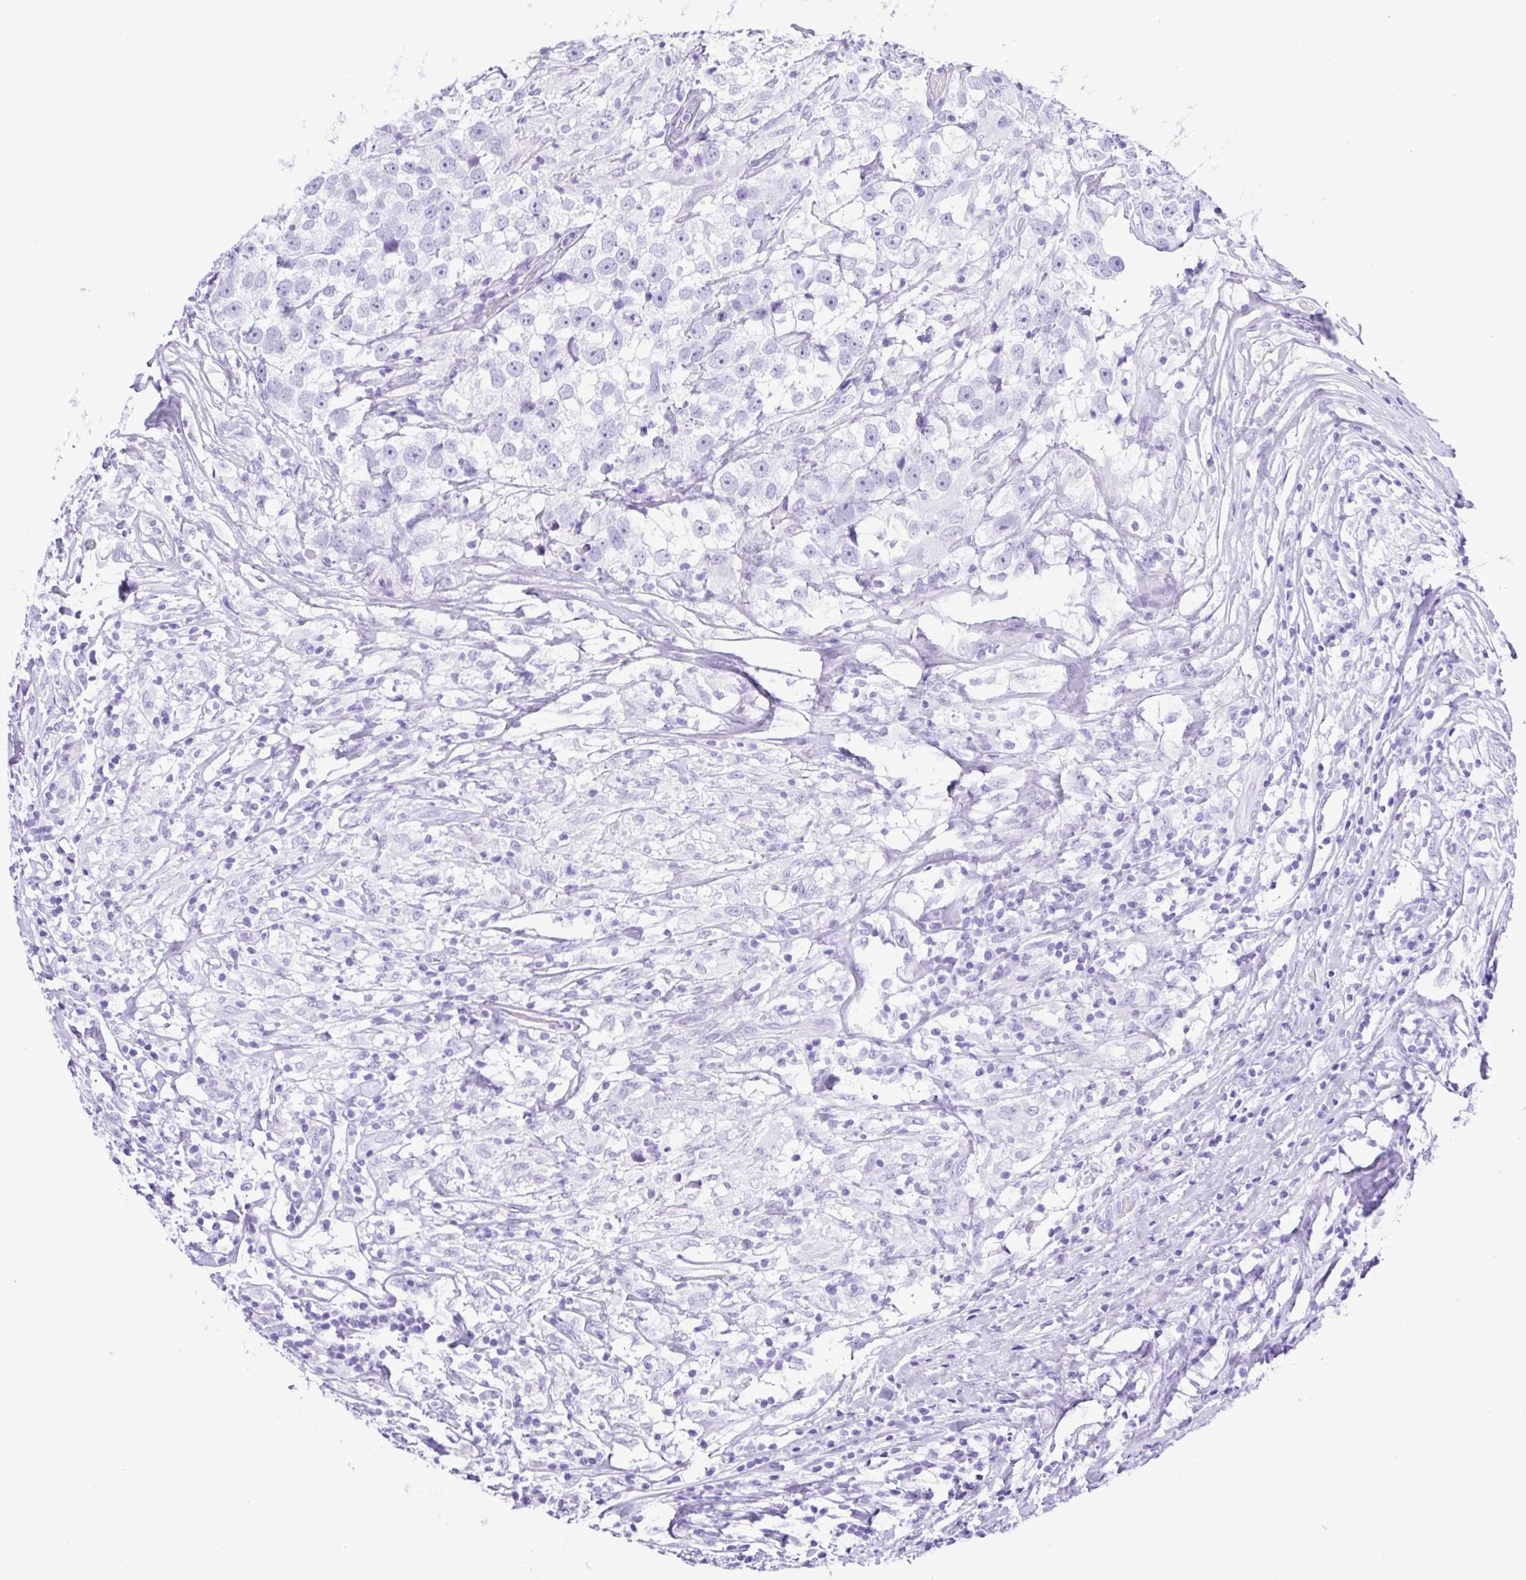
{"staining": {"intensity": "negative", "quantity": "none", "location": "none"}, "tissue": "testis cancer", "cell_type": "Tumor cells", "image_type": "cancer", "snomed": [{"axis": "morphology", "description": "Seminoma, NOS"}, {"axis": "topography", "description": "Testis"}], "caption": "IHC histopathology image of testis seminoma stained for a protein (brown), which demonstrates no positivity in tumor cells.", "gene": "SYT1", "patient": {"sex": "male", "age": 46}}